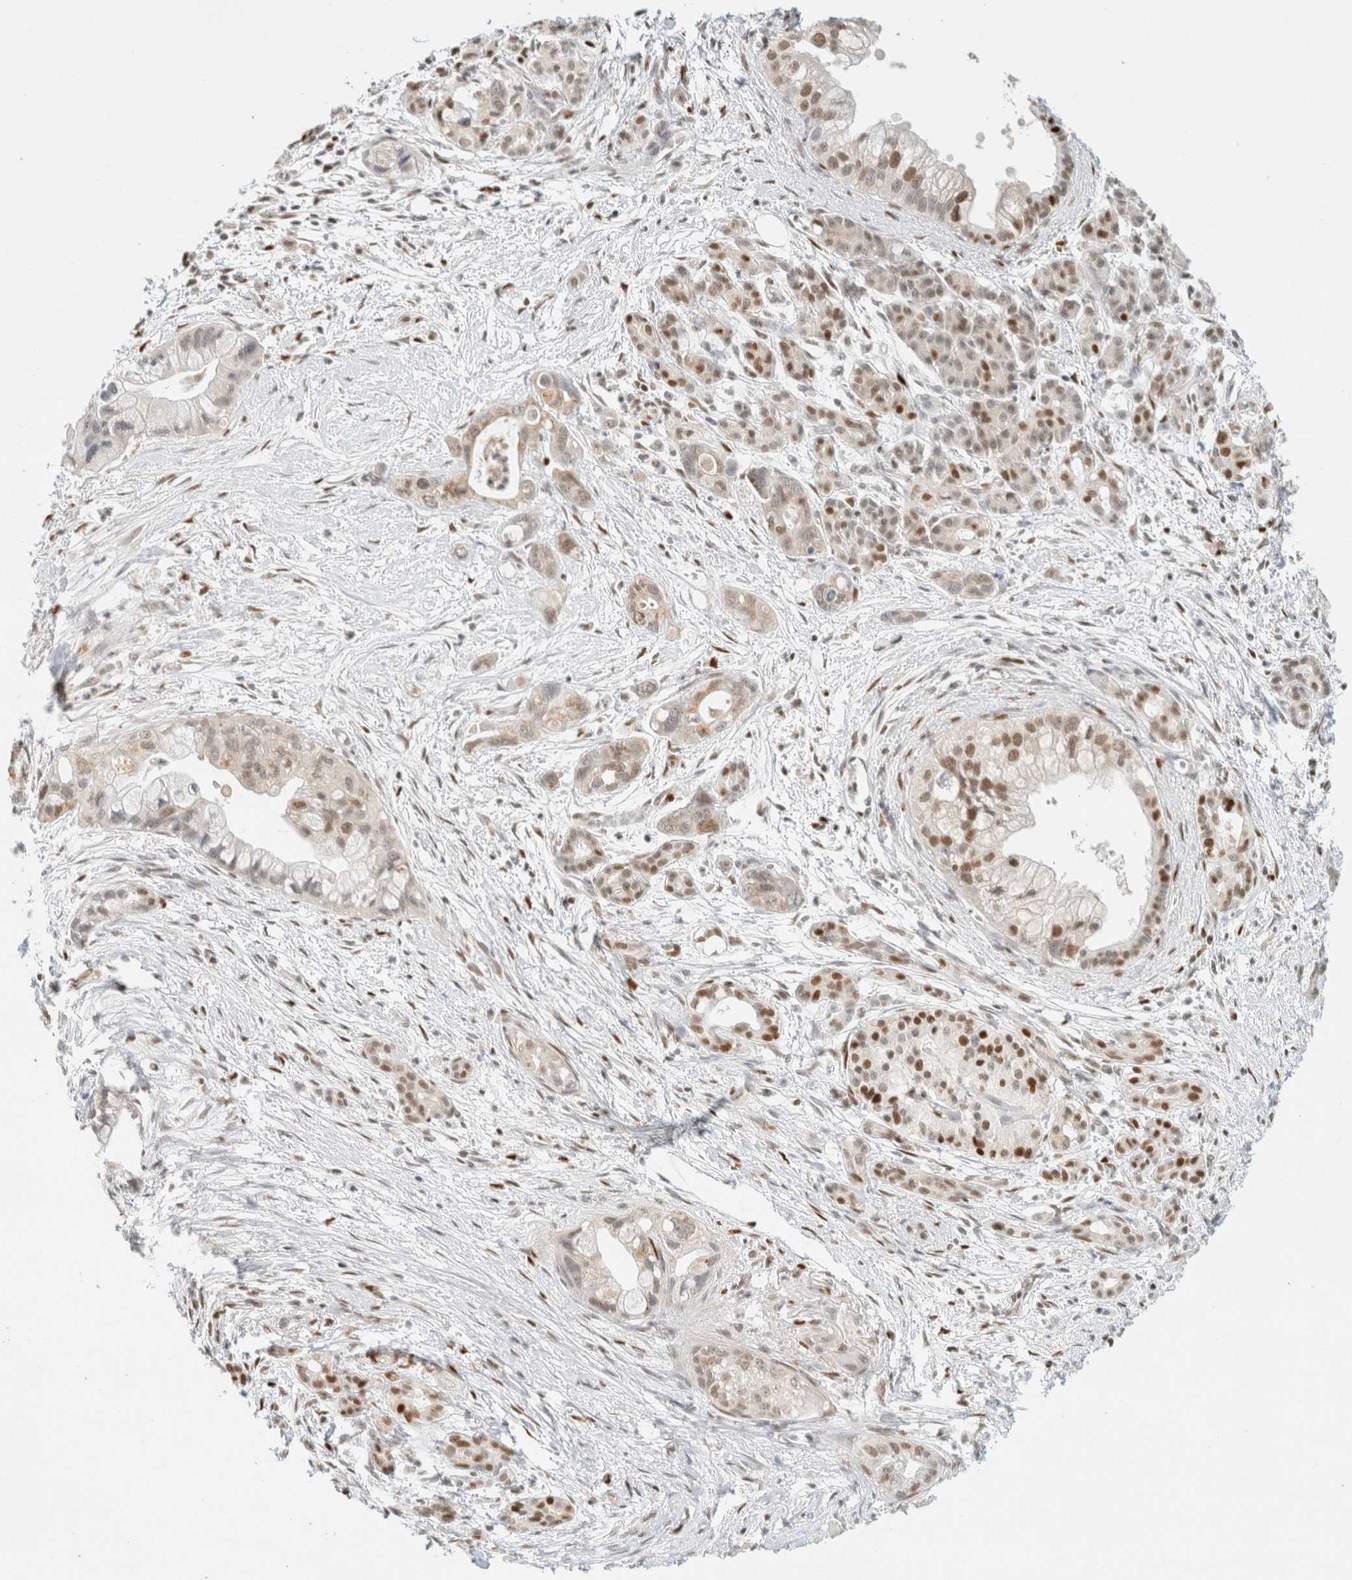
{"staining": {"intensity": "moderate", "quantity": "<25%", "location": "nuclear"}, "tissue": "pancreatic cancer", "cell_type": "Tumor cells", "image_type": "cancer", "snomed": [{"axis": "morphology", "description": "Adenocarcinoma, NOS"}, {"axis": "topography", "description": "Pancreas"}], "caption": "Immunohistochemical staining of human pancreatic cancer displays low levels of moderate nuclear positivity in about <25% of tumor cells.", "gene": "DDB2", "patient": {"sex": "male", "age": 70}}